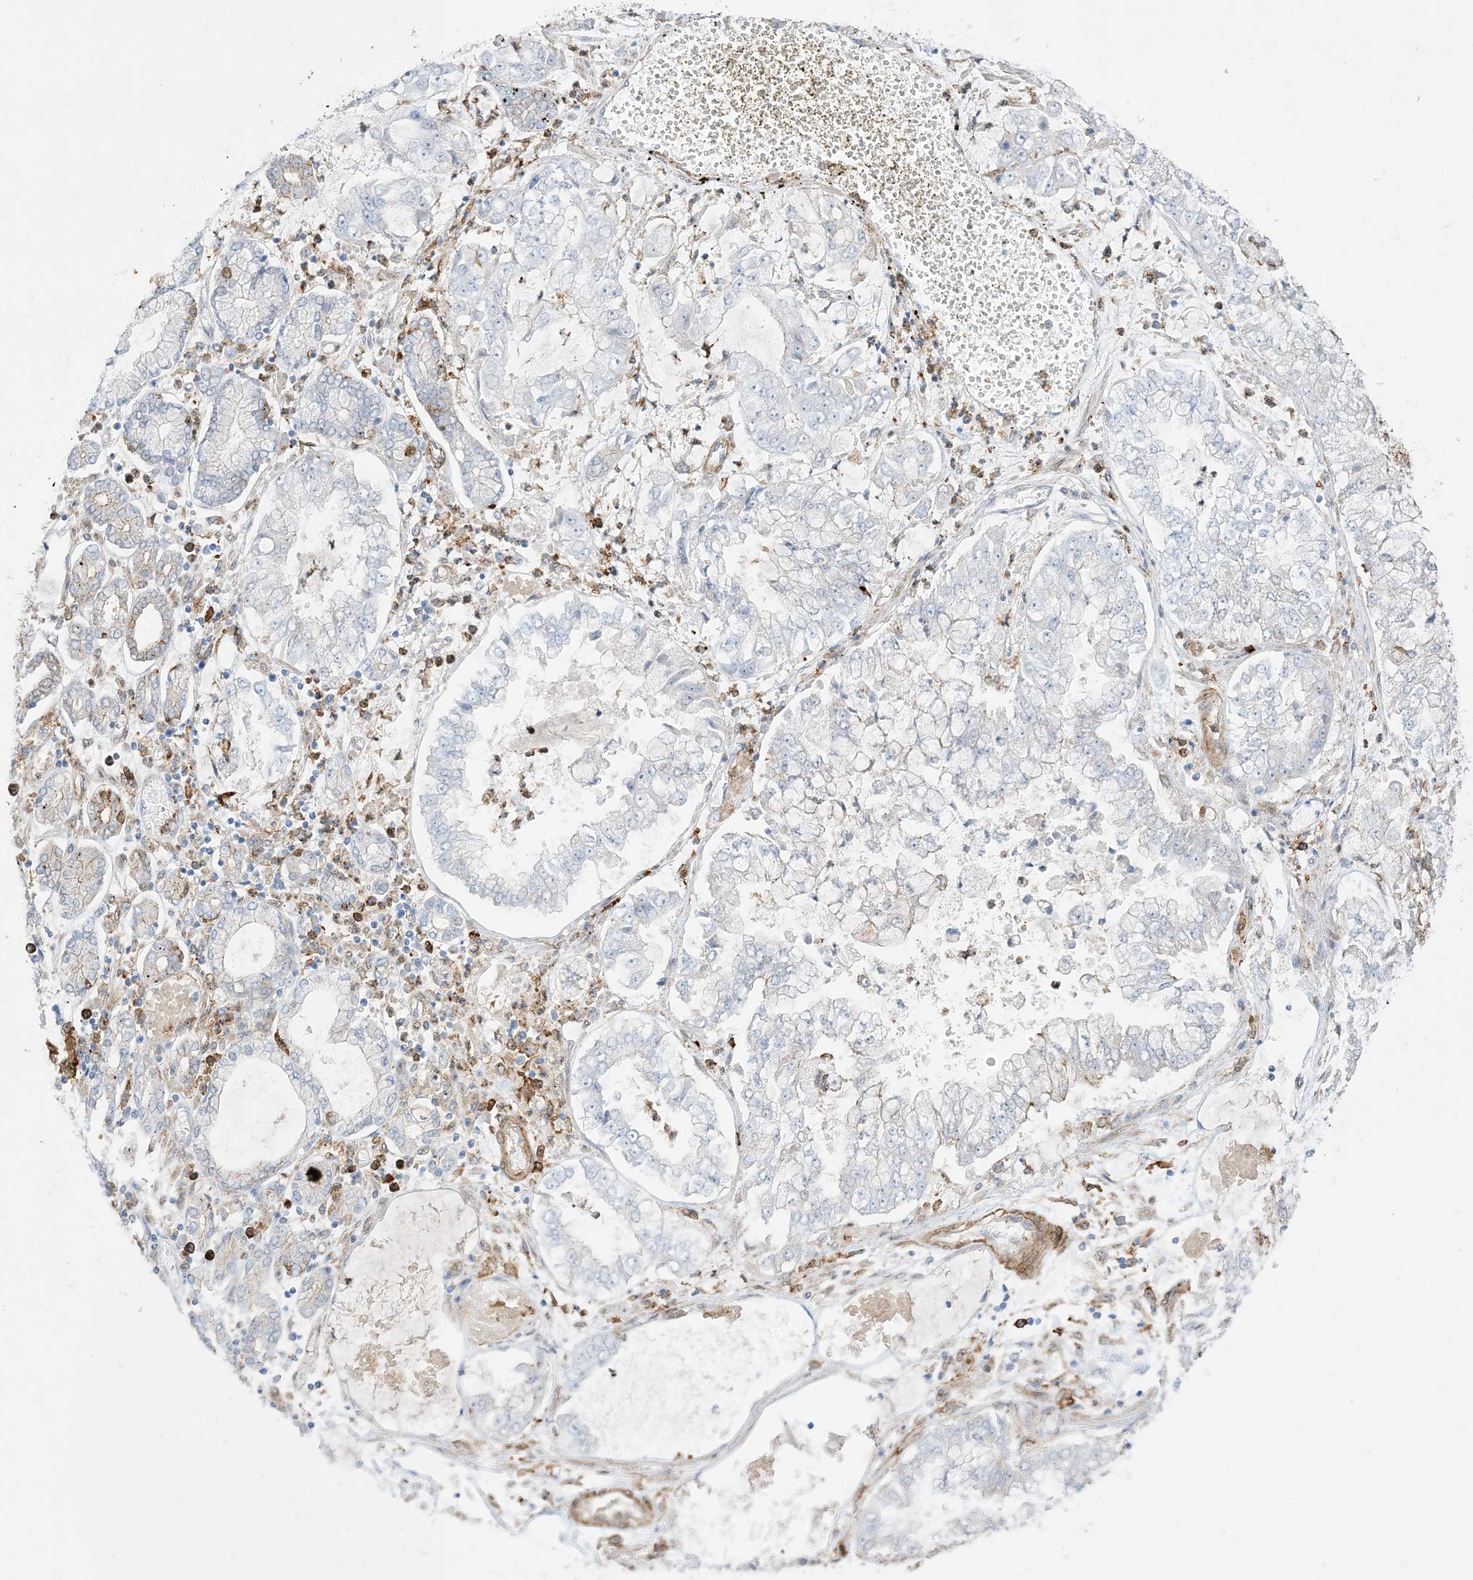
{"staining": {"intensity": "negative", "quantity": "none", "location": "none"}, "tissue": "stomach cancer", "cell_type": "Tumor cells", "image_type": "cancer", "snomed": [{"axis": "morphology", "description": "Adenocarcinoma, NOS"}, {"axis": "topography", "description": "Stomach"}], "caption": "Human stomach cancer (adenocarcinoma) stained for a protein using immunohistochemistry shows no staining in tumor cells.", "gene": "GSN", "patient": {"sex": "male", "age": 76}}